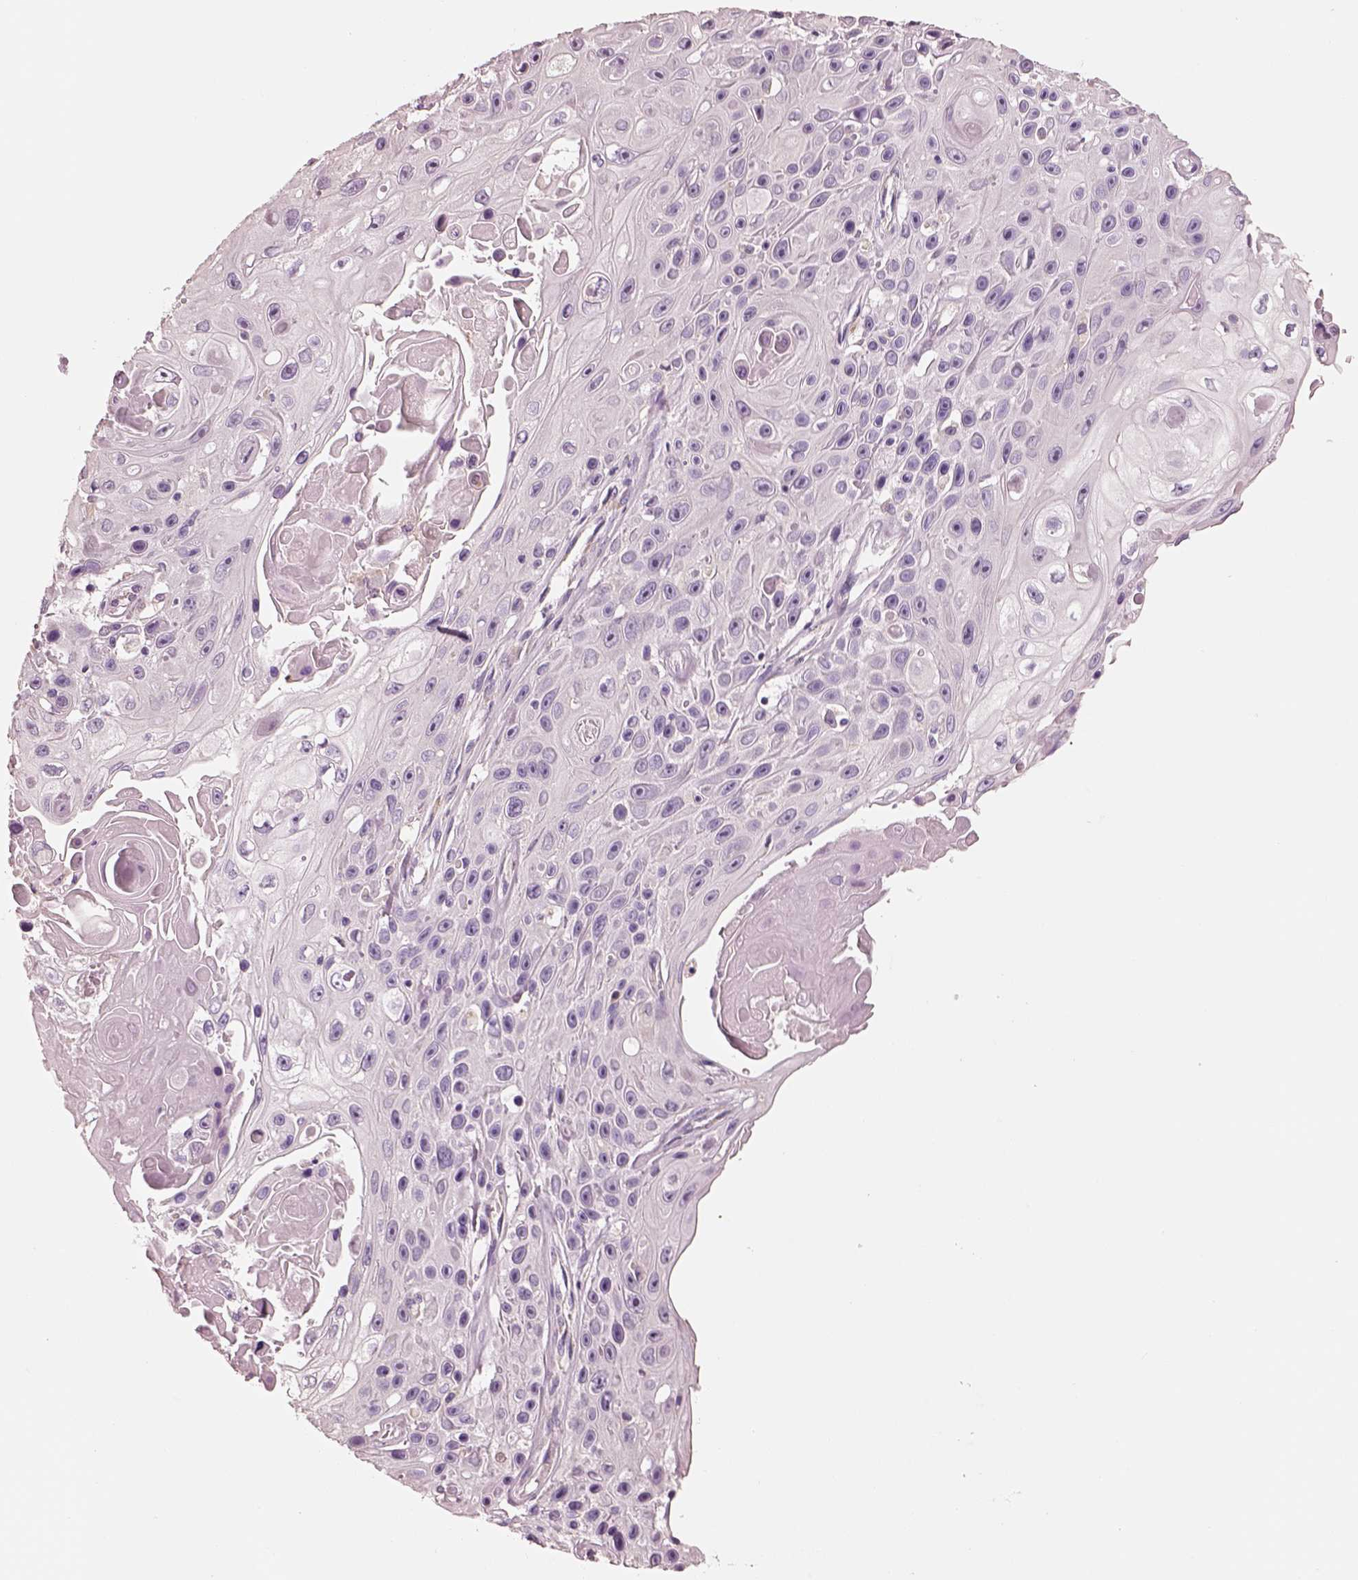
{"staining": {"intensity": "negative", "quantity": "none", "location": "none"}, "tissue": "skin cancer", "cell_type": "Tumor cells", "image_type": "cancer", "snomed": [{"axis": "morphology", "description": "Squamous cell carcinoma, NOS"}, {"axis": "topography", "description": "Skin"}], "caption": "A photomicrograph of skin cancer (squamous cell carcinoma) stained for a protein reveals no brown staining in tumor cells. (DAB IHC with hematoxylin counter stain).", "gene": "PNOC", "patient": {"sex": "male", "age": 82}}